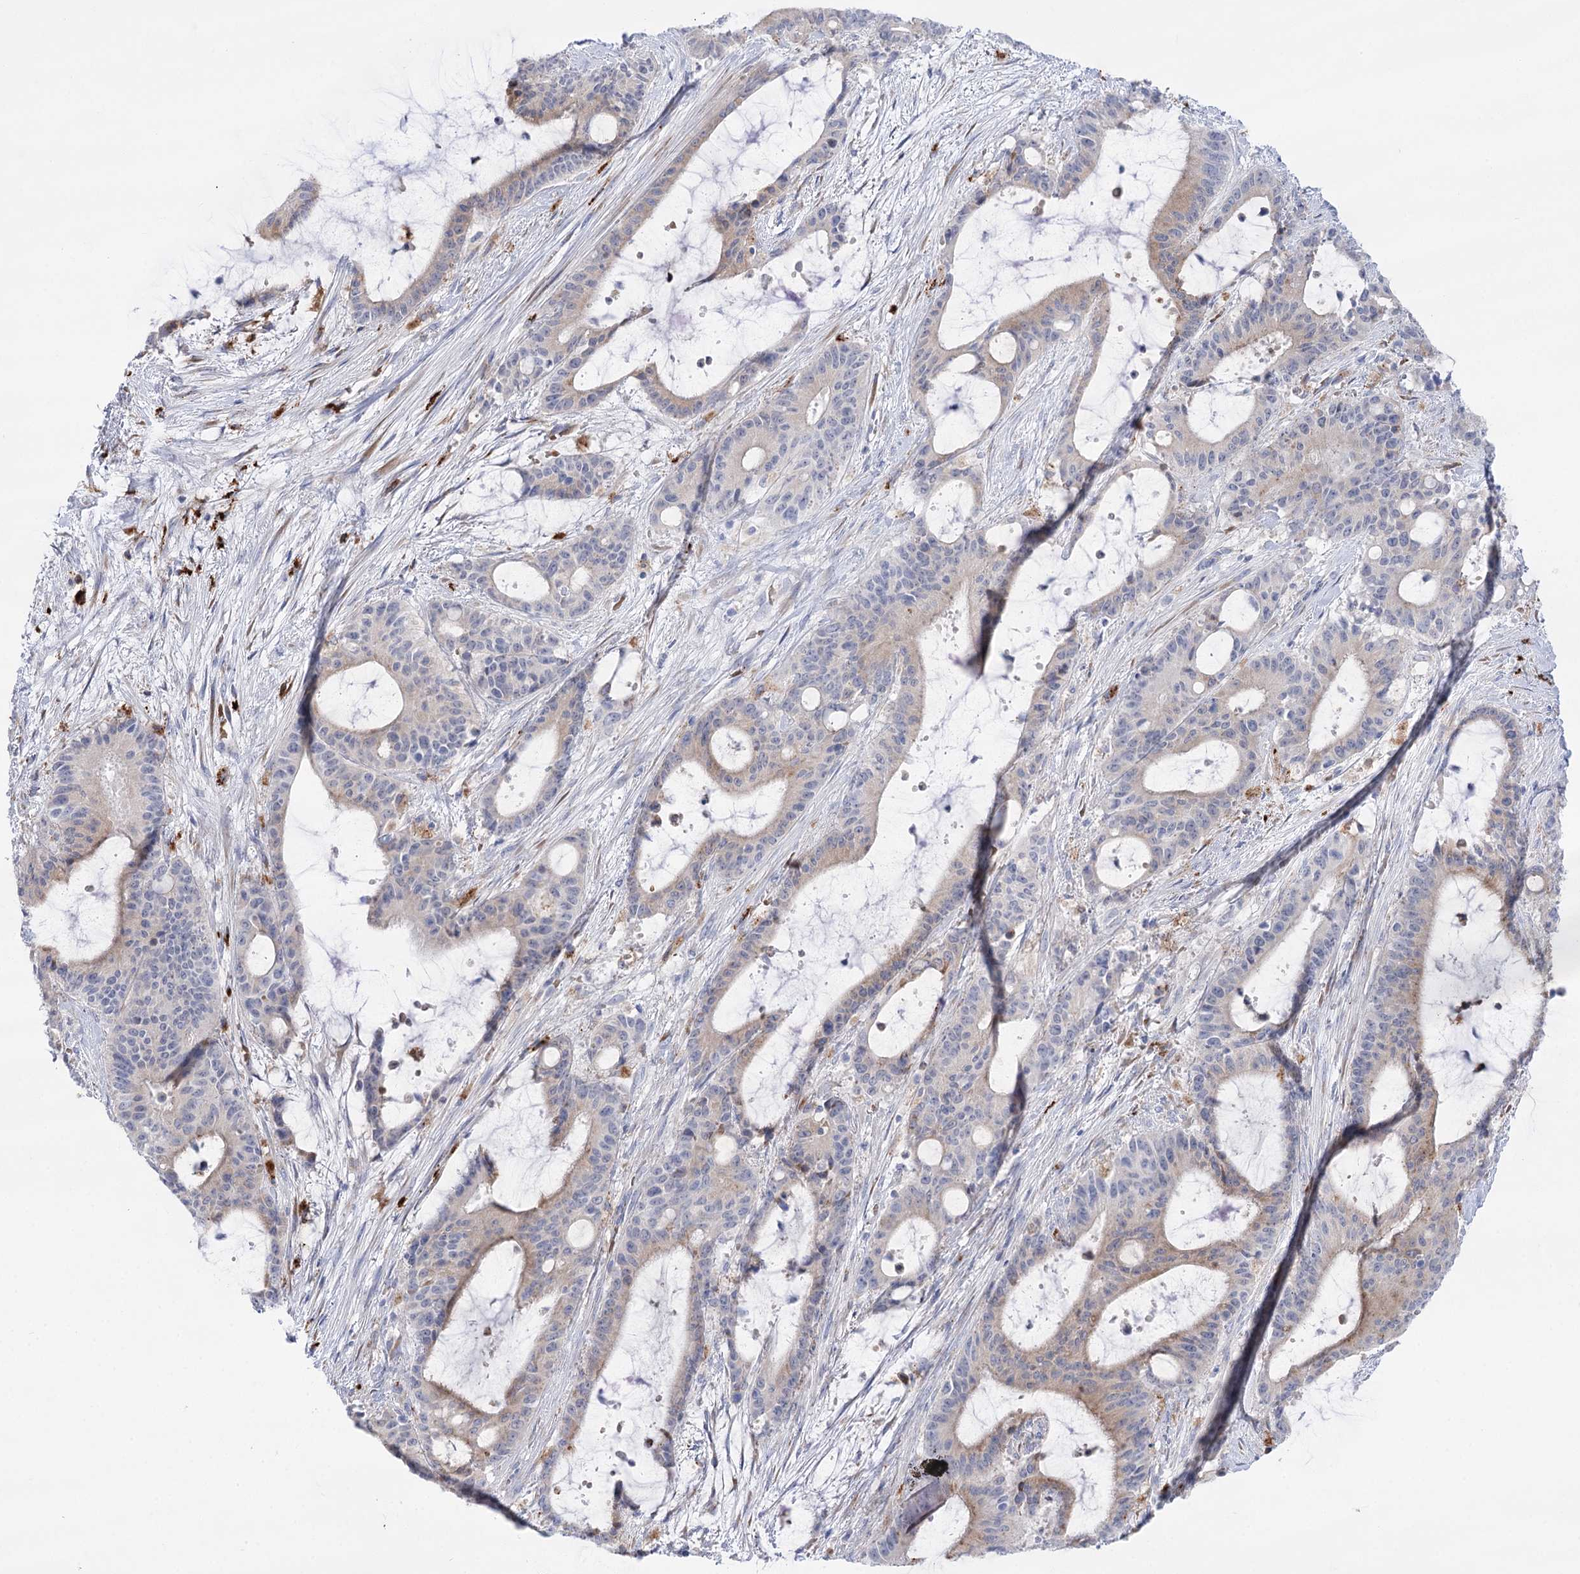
{"staining": {"intensity": "weak", "quantity": "<25%", "location": "cytoplasmic/membranous"}, "tissue": "liver cancer", "cell_type": "Tumor cells", "image_type": "cancer", "snomed": [{"axis": "morphology", "description": "Normal tissue, NOS"}, {"axis": "morphology", "description": "Cholangiocarcinoma"}, {"axis": "topography", "description": "Liver"}, {"axis": "topography", "description": "Peripheral nerve tissue"}], "caption": "This is an immunohistochemistry (IHC) micrograph of human liver cancer. There is no staining in tumor cells.", "gene": "SIAE", "patient": {"sex": "female", "age": 73}}